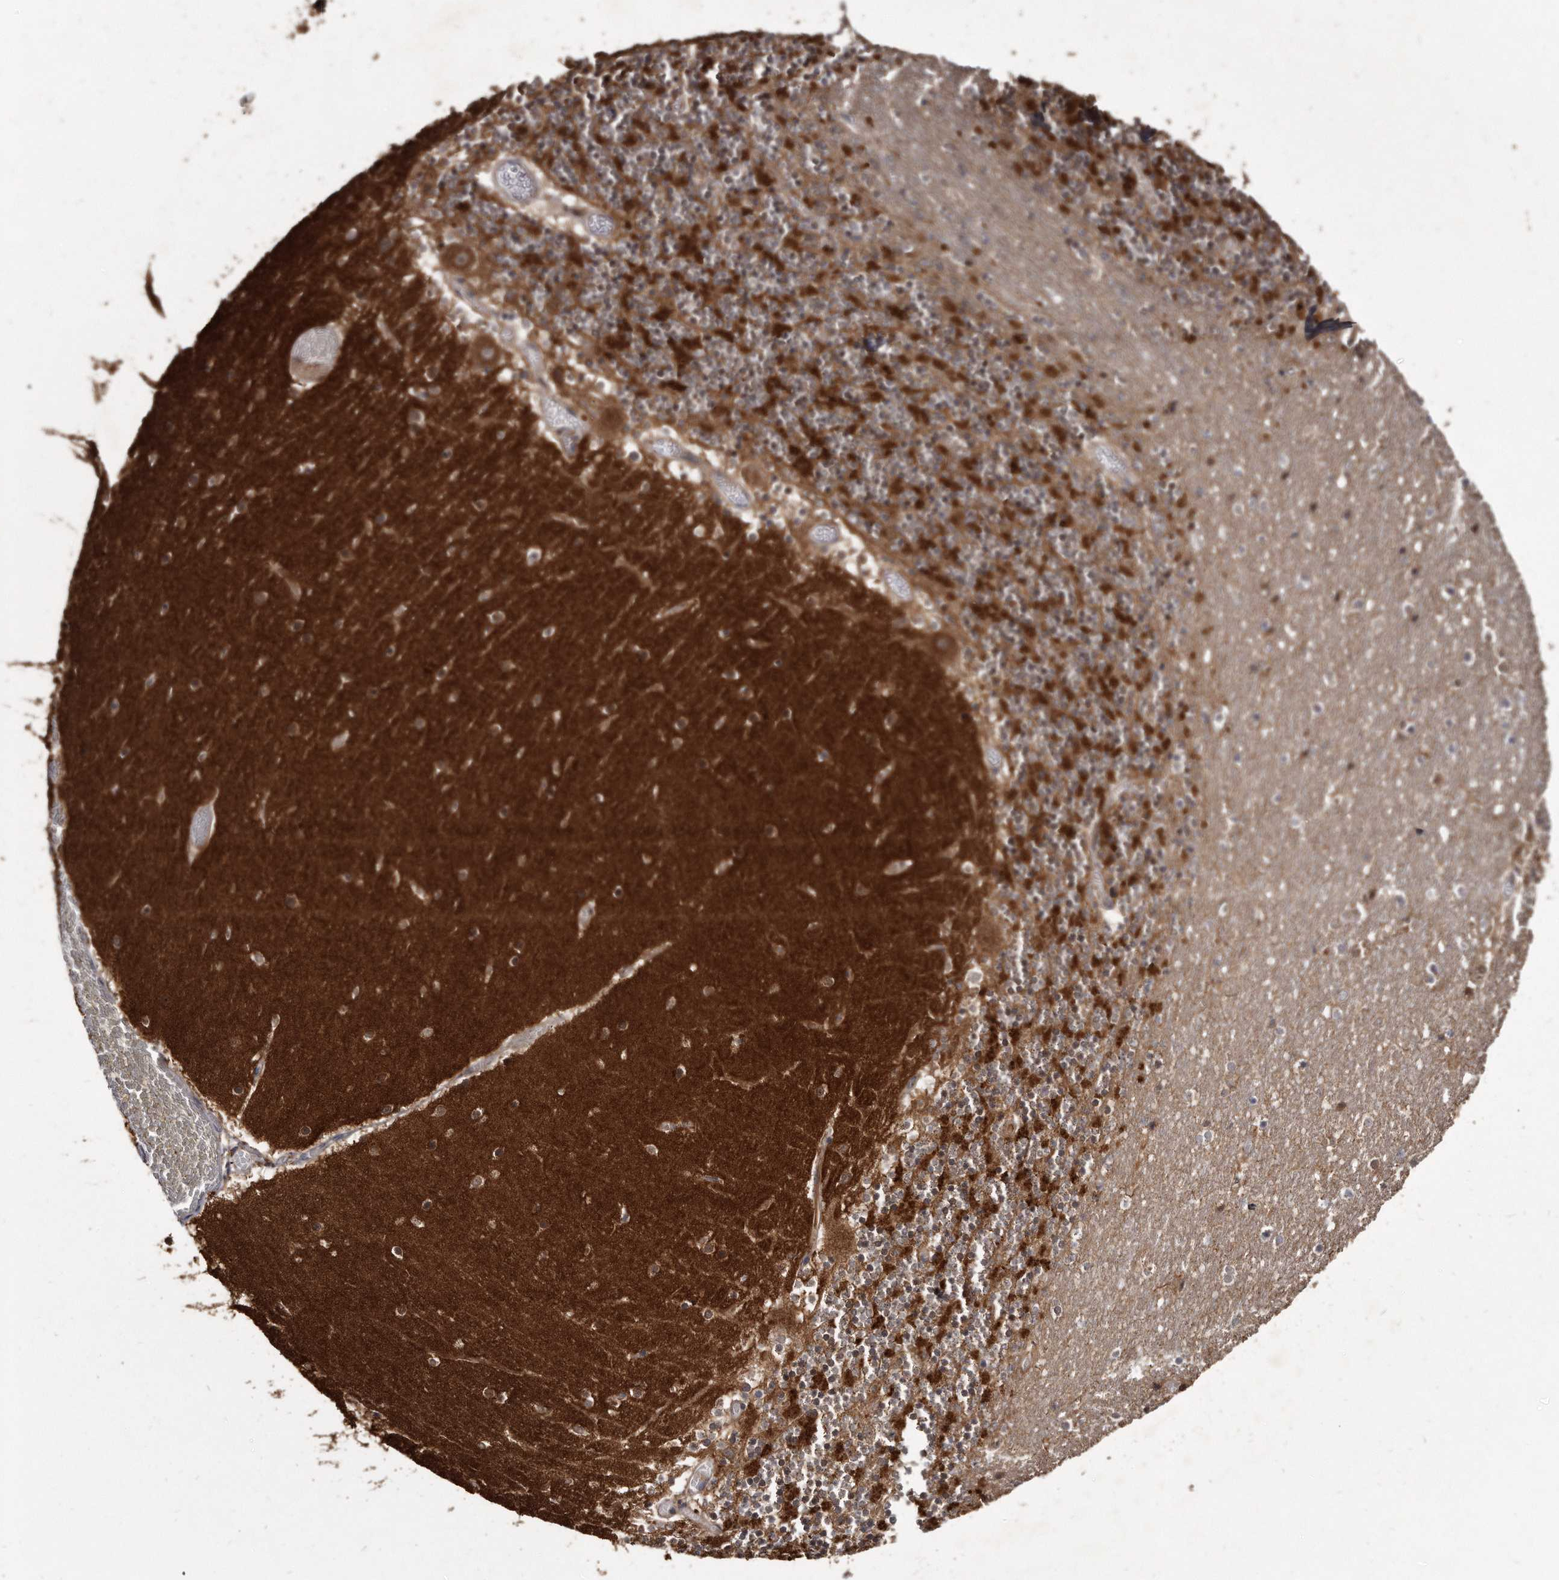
{"staining": {"intensity": "strong", "quantity": ">75%", "location": "cytoplasmic/membranous"}, "tissue": "cerebellum", "cell_type": "Cells in granular layer", "image_type": "normal", "snomed": [{"axis": "morphology", "description": "Normal tissue, NOS"}, {"axis": "topography", "description": "Cerebellum"}], "caption": "Immunohistochemistry (IHC) (DAB (3,3'-diaminobenzidine)) staining of unremarkable human cerebellum demonstrates strong cytoplasmic/membranous protein staining in about >75% of cells in granular layer.", "gene": "FAM136A", "patient": {"sex": "female", "age": 28}}